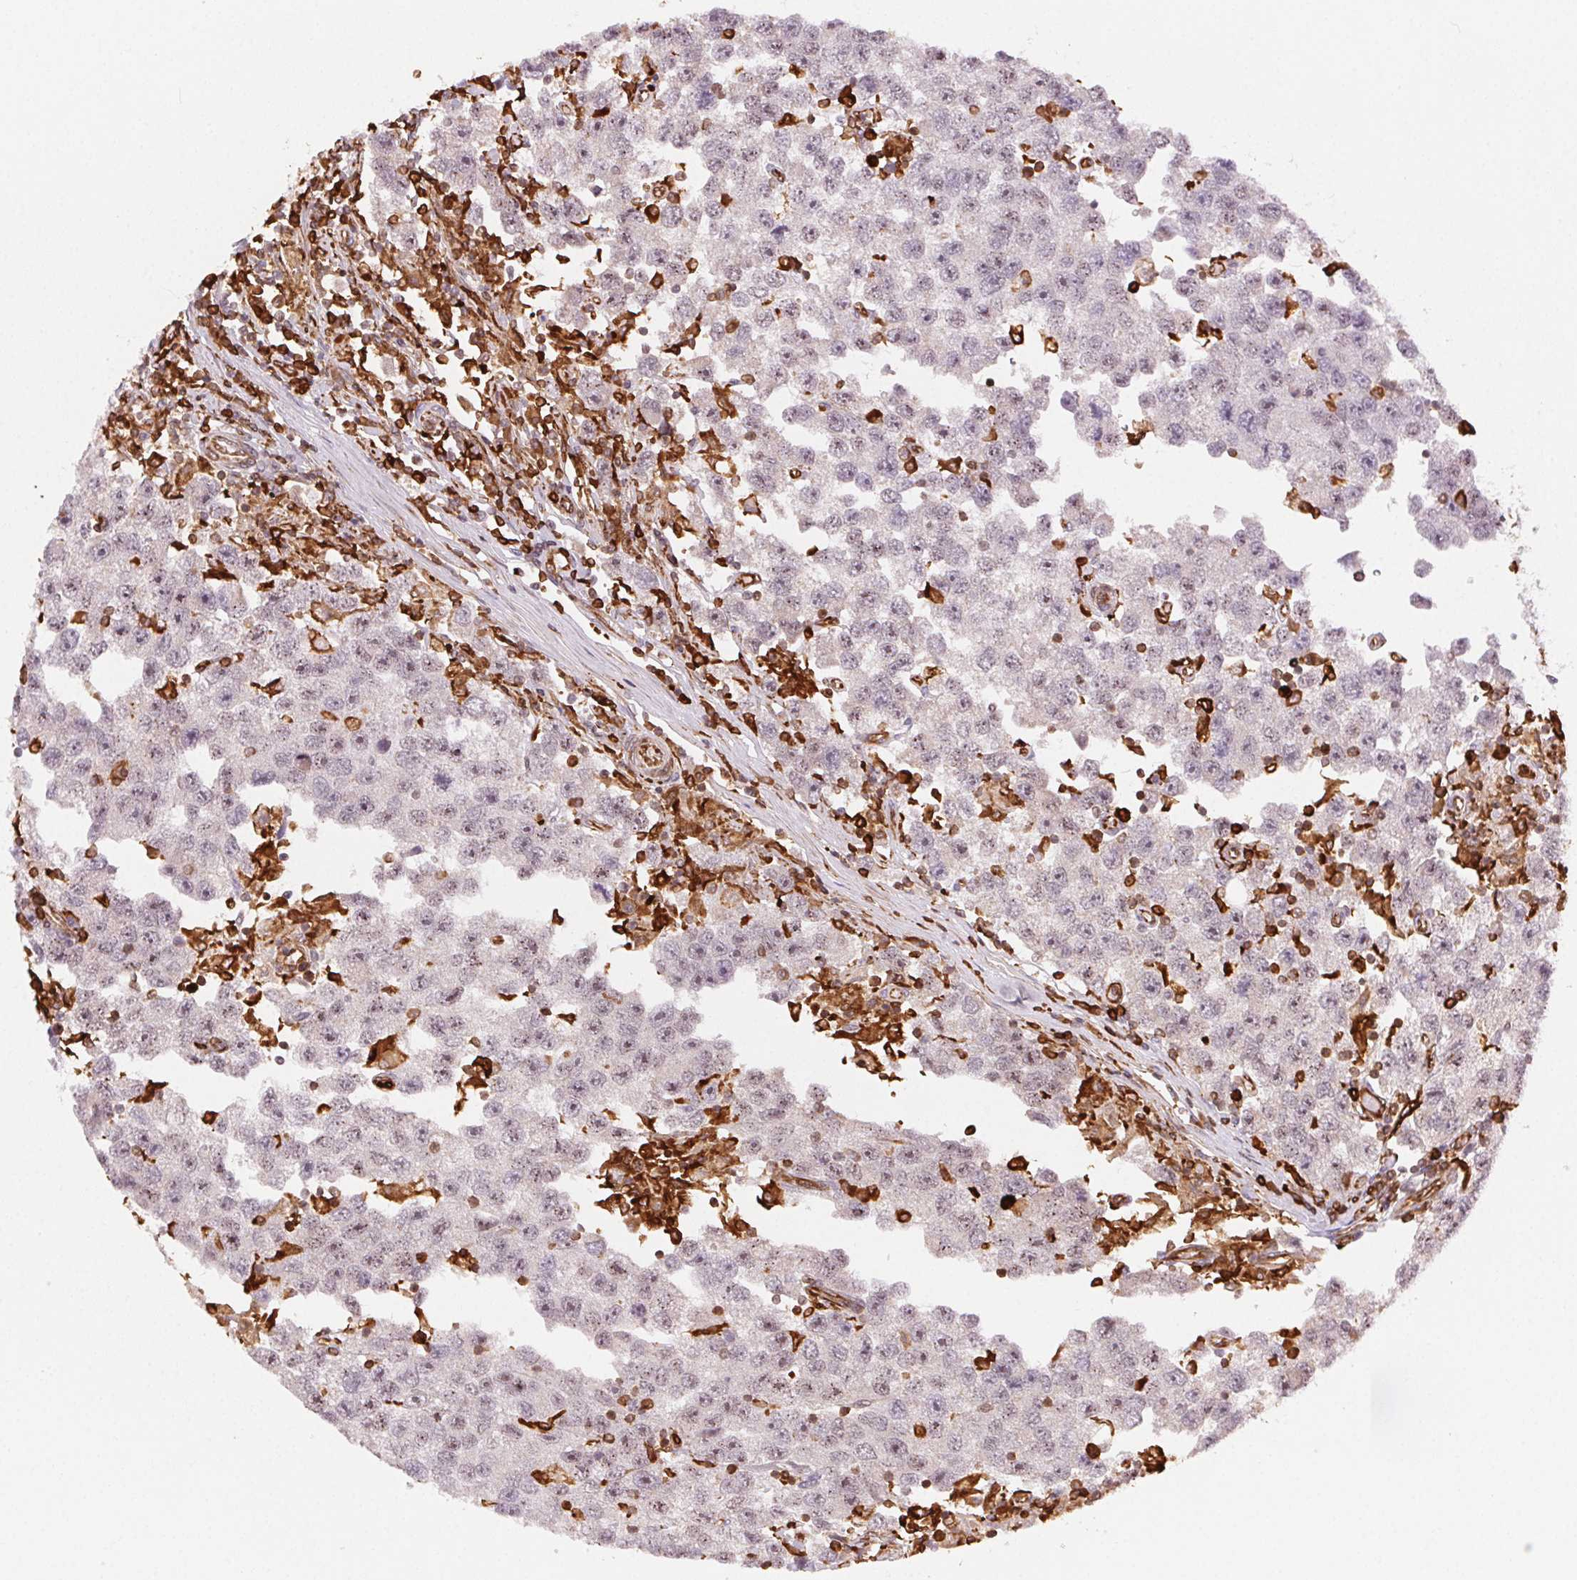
{"staining": {"intensity": "negative", "quantity": "none", "location": "none"}, "tissue": "testis cancer", "cell_type": "Tumor cells", "image_type": "cancer", "snomed": [{"axis": "morphology", "description": "Seminoma, NOS"}, {"axis": "topography", "description": "Testis"}], "caption": "Immunohistochemistry (IHC) image of testis seminoma stained for a protein (brown), which exhibits no expression in tumor cells.", "gene": "RNASET2", "patient": {"sex": "male", "age": 26}}